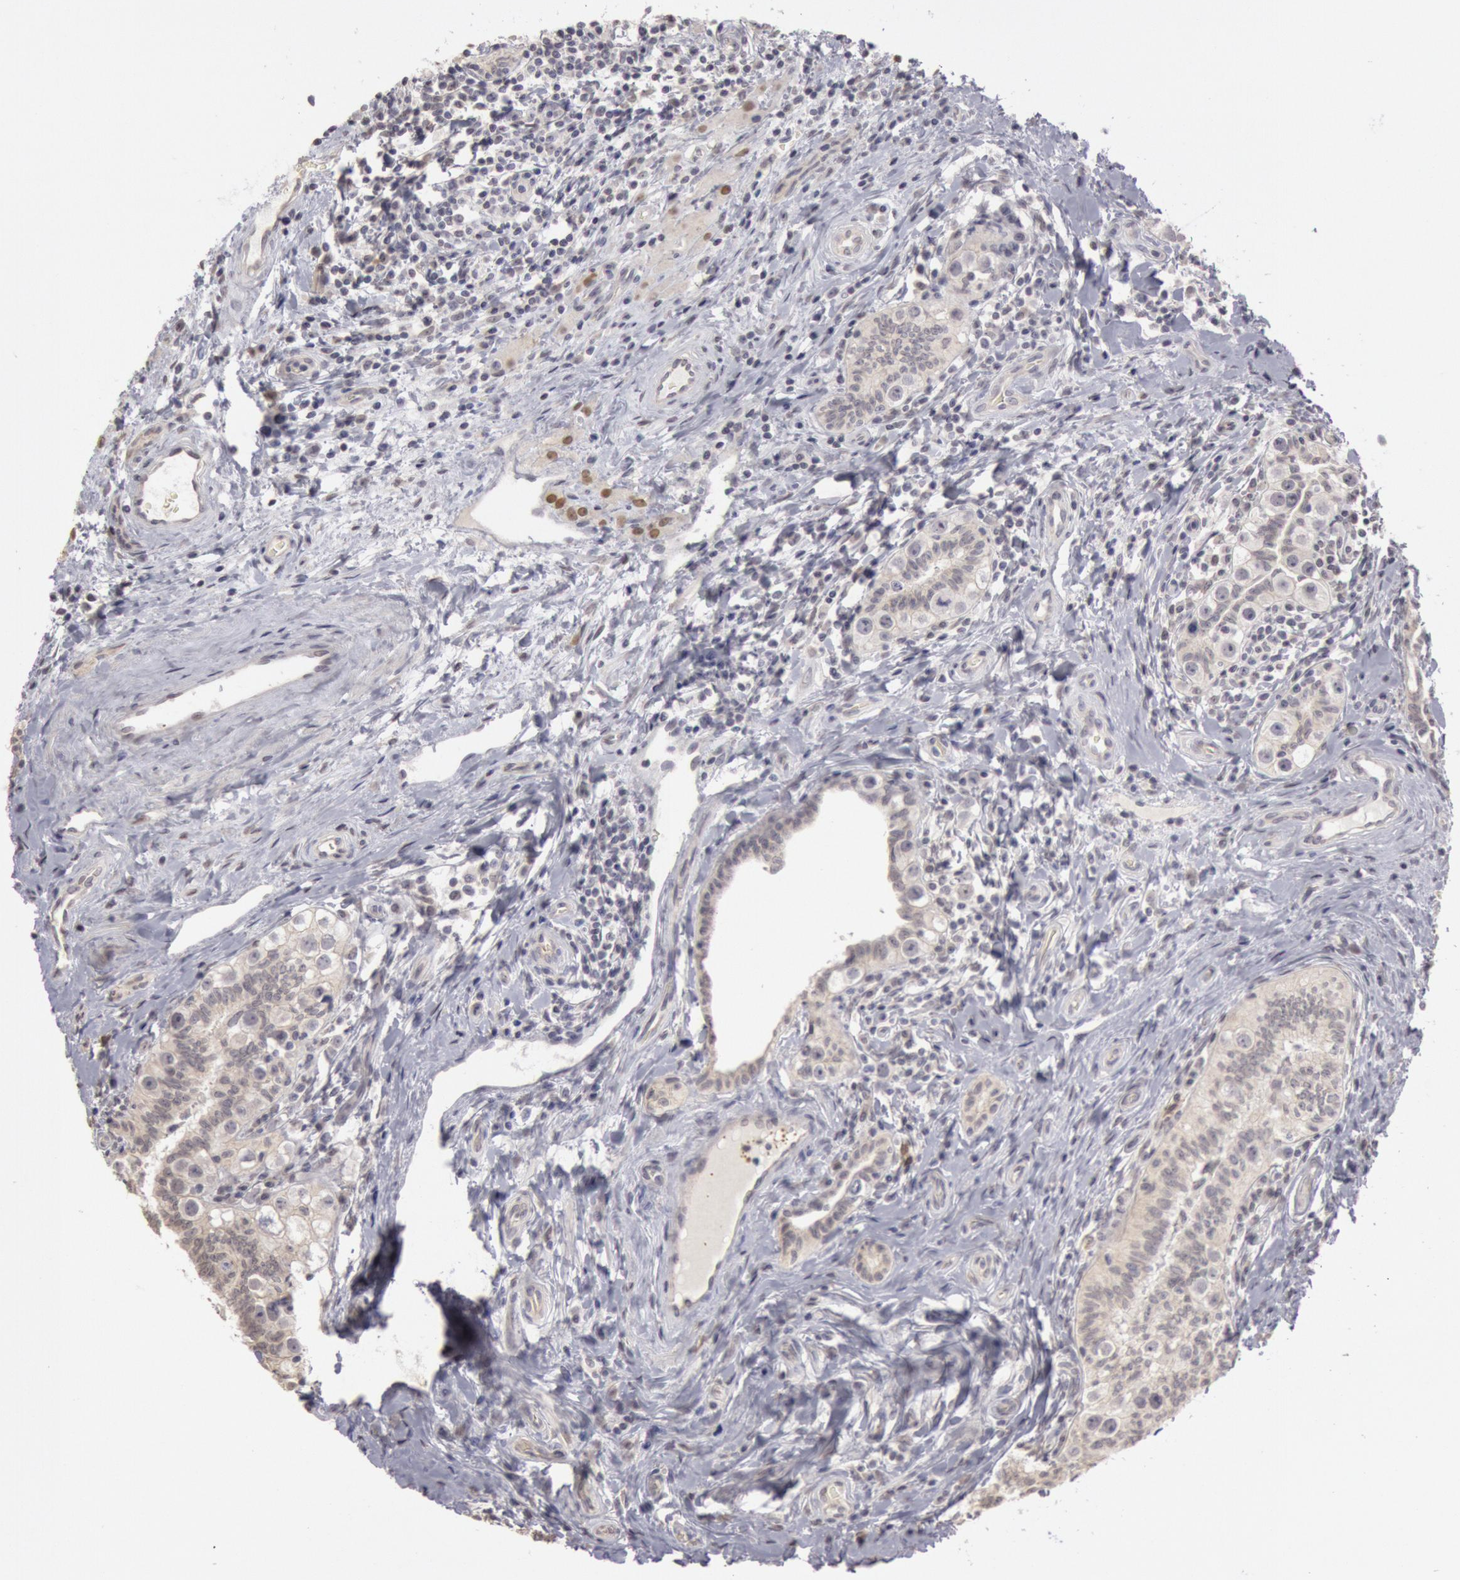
{"staining": {"intensity": "negative", "quantity": "none", "location": "none"}, "tissue": "testis cancer", "cell_type": "Tumor cells", "image_type": "cancer", "snomed": [{"axis": "morphology", "description": "Seminoma, NOS"}, {"axis": "topography", "description": "Testis"}], "caption": "Image shows no significant protein expression in tumor cells of testis cancer. Nuclei are stained in blue.", "gene": "RIMBP3C", "patient": {"sex": "male", "age": 32}}